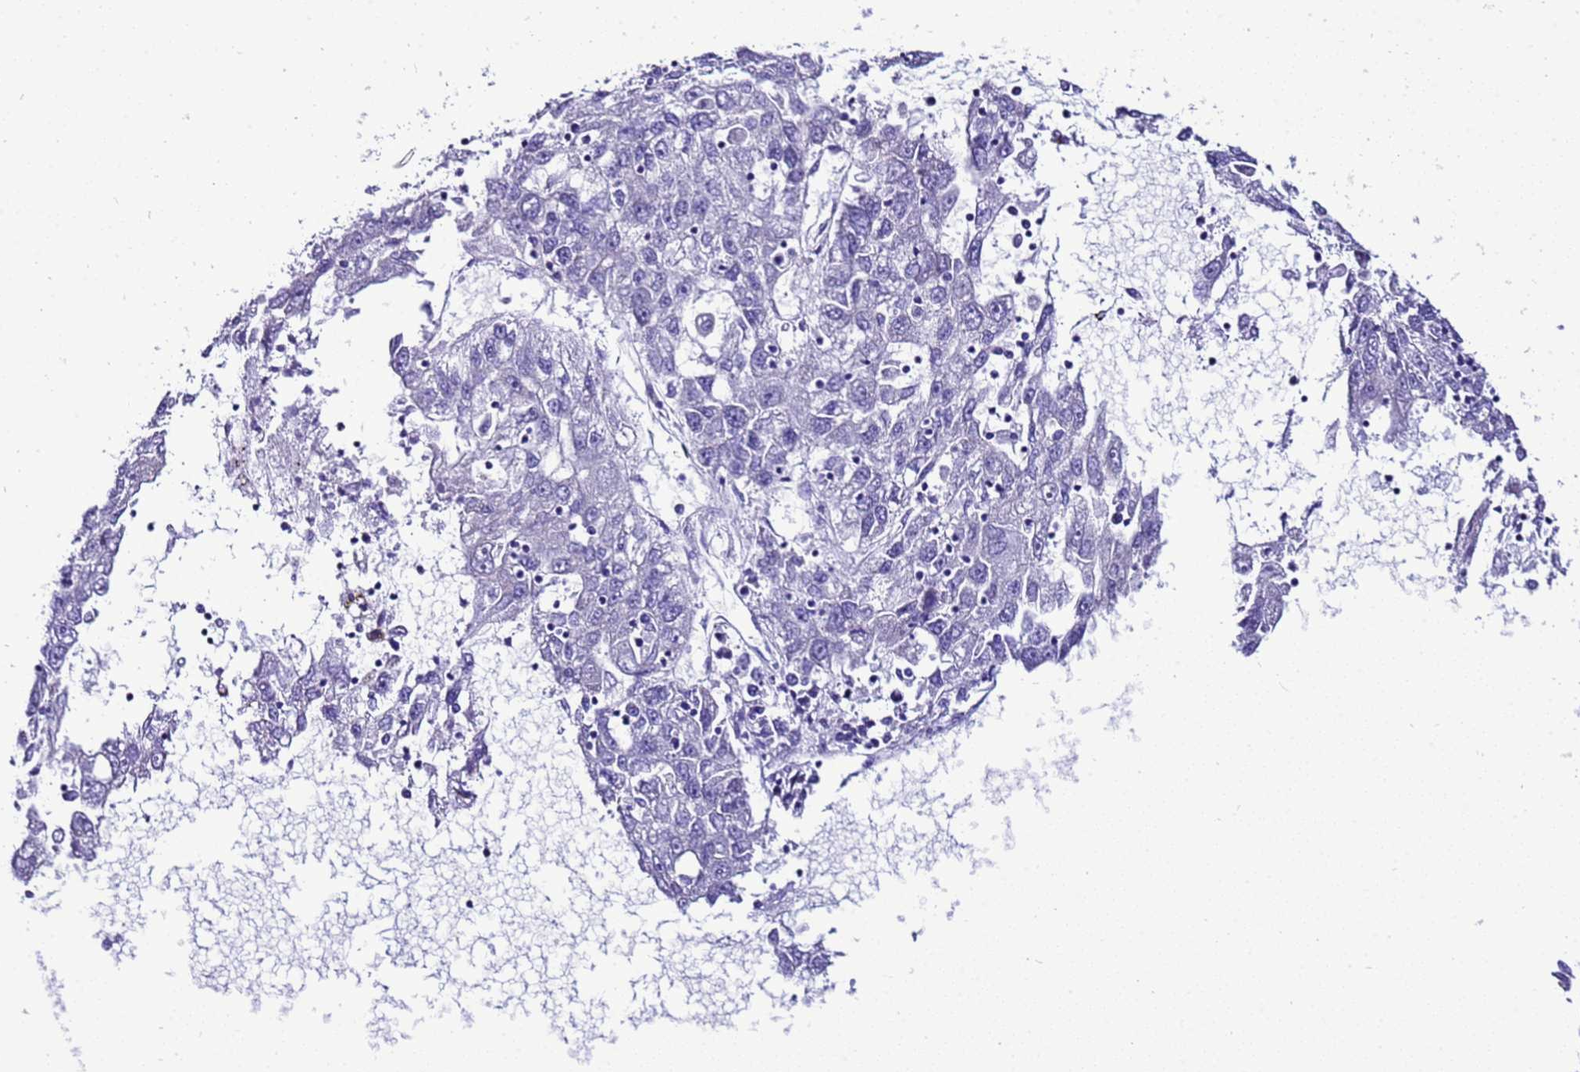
{"staining": {"intensity": "negative", "quantity": "none", "location": "none"}, "tissue": "liver cancer", "cell_type": "Tumor cells", "image_type": "cancer", "snomed": [{"axis": "morphology", "description": "Carcinoma, Hepatocellular, NOS"}, {"axis": "topography", "description": "Liver"}], "caption": "This is an immunohistochemistry (IHC) micrograph of liver cancer (hepatocellular carcinoma). There is no staining in tumor cells.", "gene": "BEST2", "patient": {"sex": "male", "age": 49}}